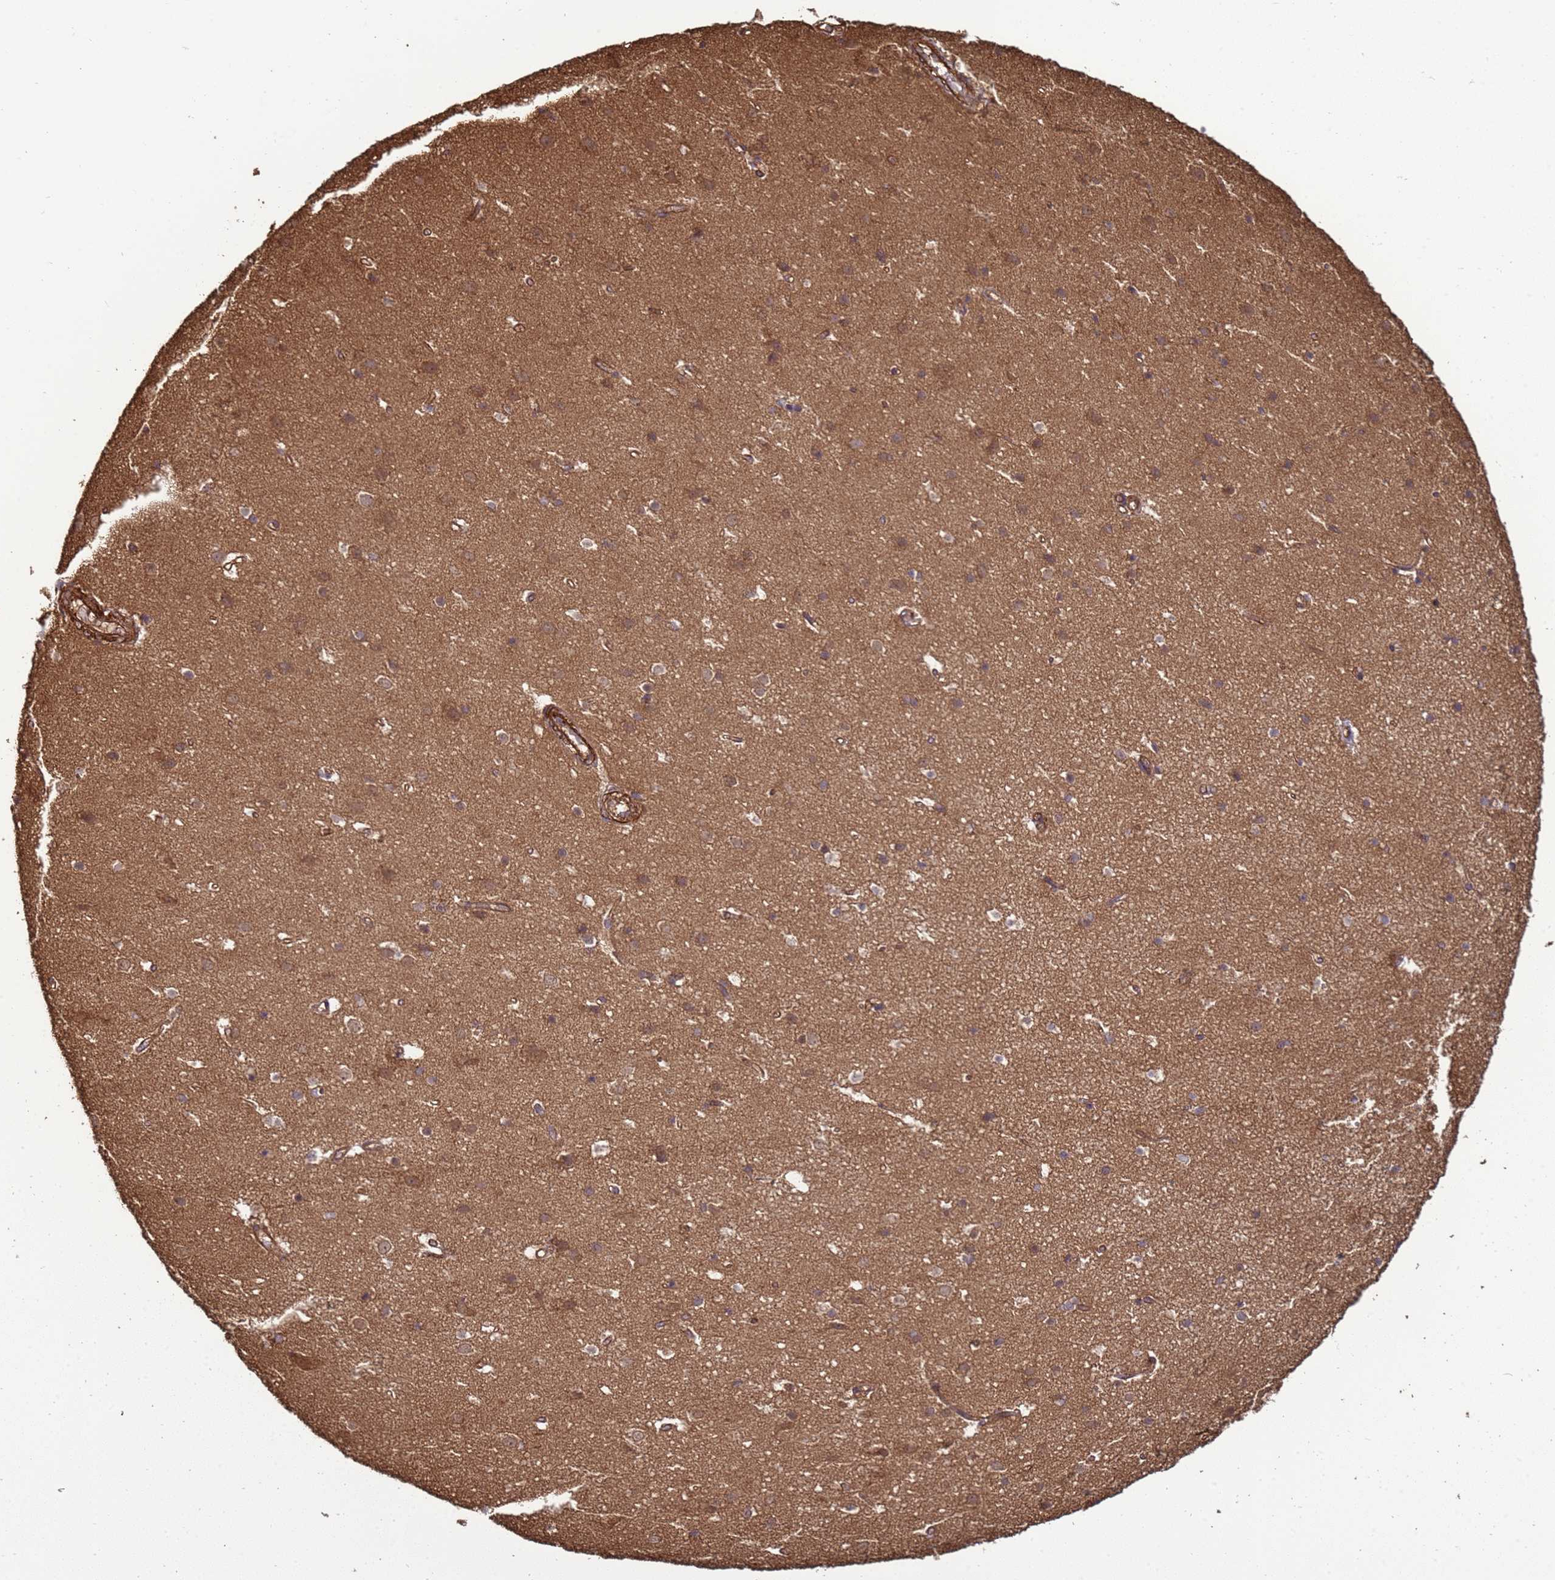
{"staining": {"intensity": "moderate", "quantity": ">75%", "location": "cytoplasmic/membranous"}, "tissue": "cerebral cortex", "cell_type": "Endothelial cells", "image_type": "normal", "snomed": [{"axis": "morphology", "description": "Normal tissue, NOS"}, {"axis": "topography", "description": "Cerebral cortex"}], "caption": "Protein analysis of unremarkable cerebral cortex demonstrates moderate cytoplasmic/membranous positivity in about >75% of endothelial cells.", "gene": "CNOT1", "patient": {"sex": "male", "age": 54}}